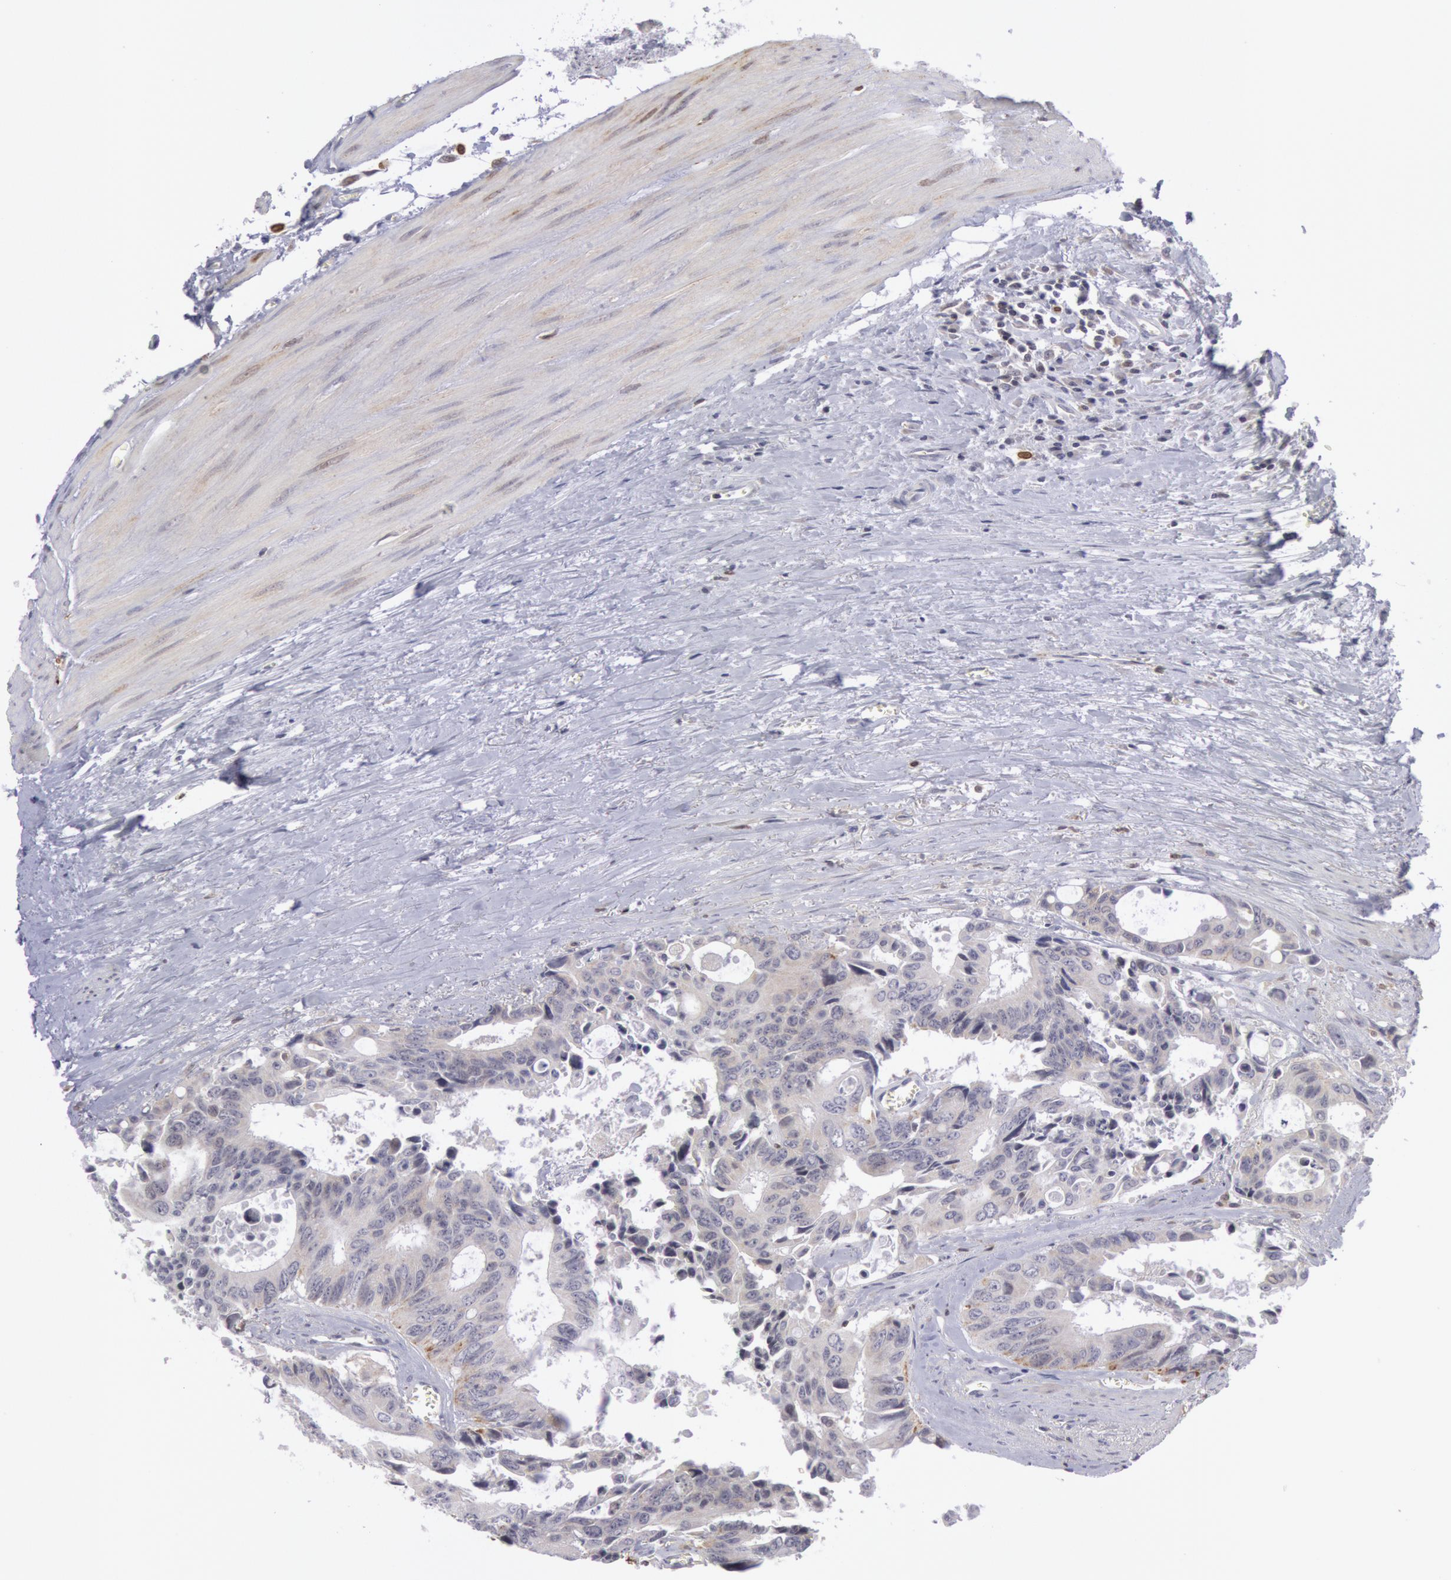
{"staining": {"intensity": "weak", "quantity": "<25%", "location": "cytoplasmic/membranous"}, "tissue": "colorectal cancer", "cell_type": "Tumor cells", "image_type": "cancer", "snomed": [{"axis": "morphology", "description": "Adenocarcinoma, NOS"}, {"axis": "topography", "description": "Rectum"}], "caption": "High power microscopy image of an IHC image of colorectal cancer, revealing no significant staining in tumor cells.", "gene": "PTGS2", "patient": {"sex": "male", "age": 76}}